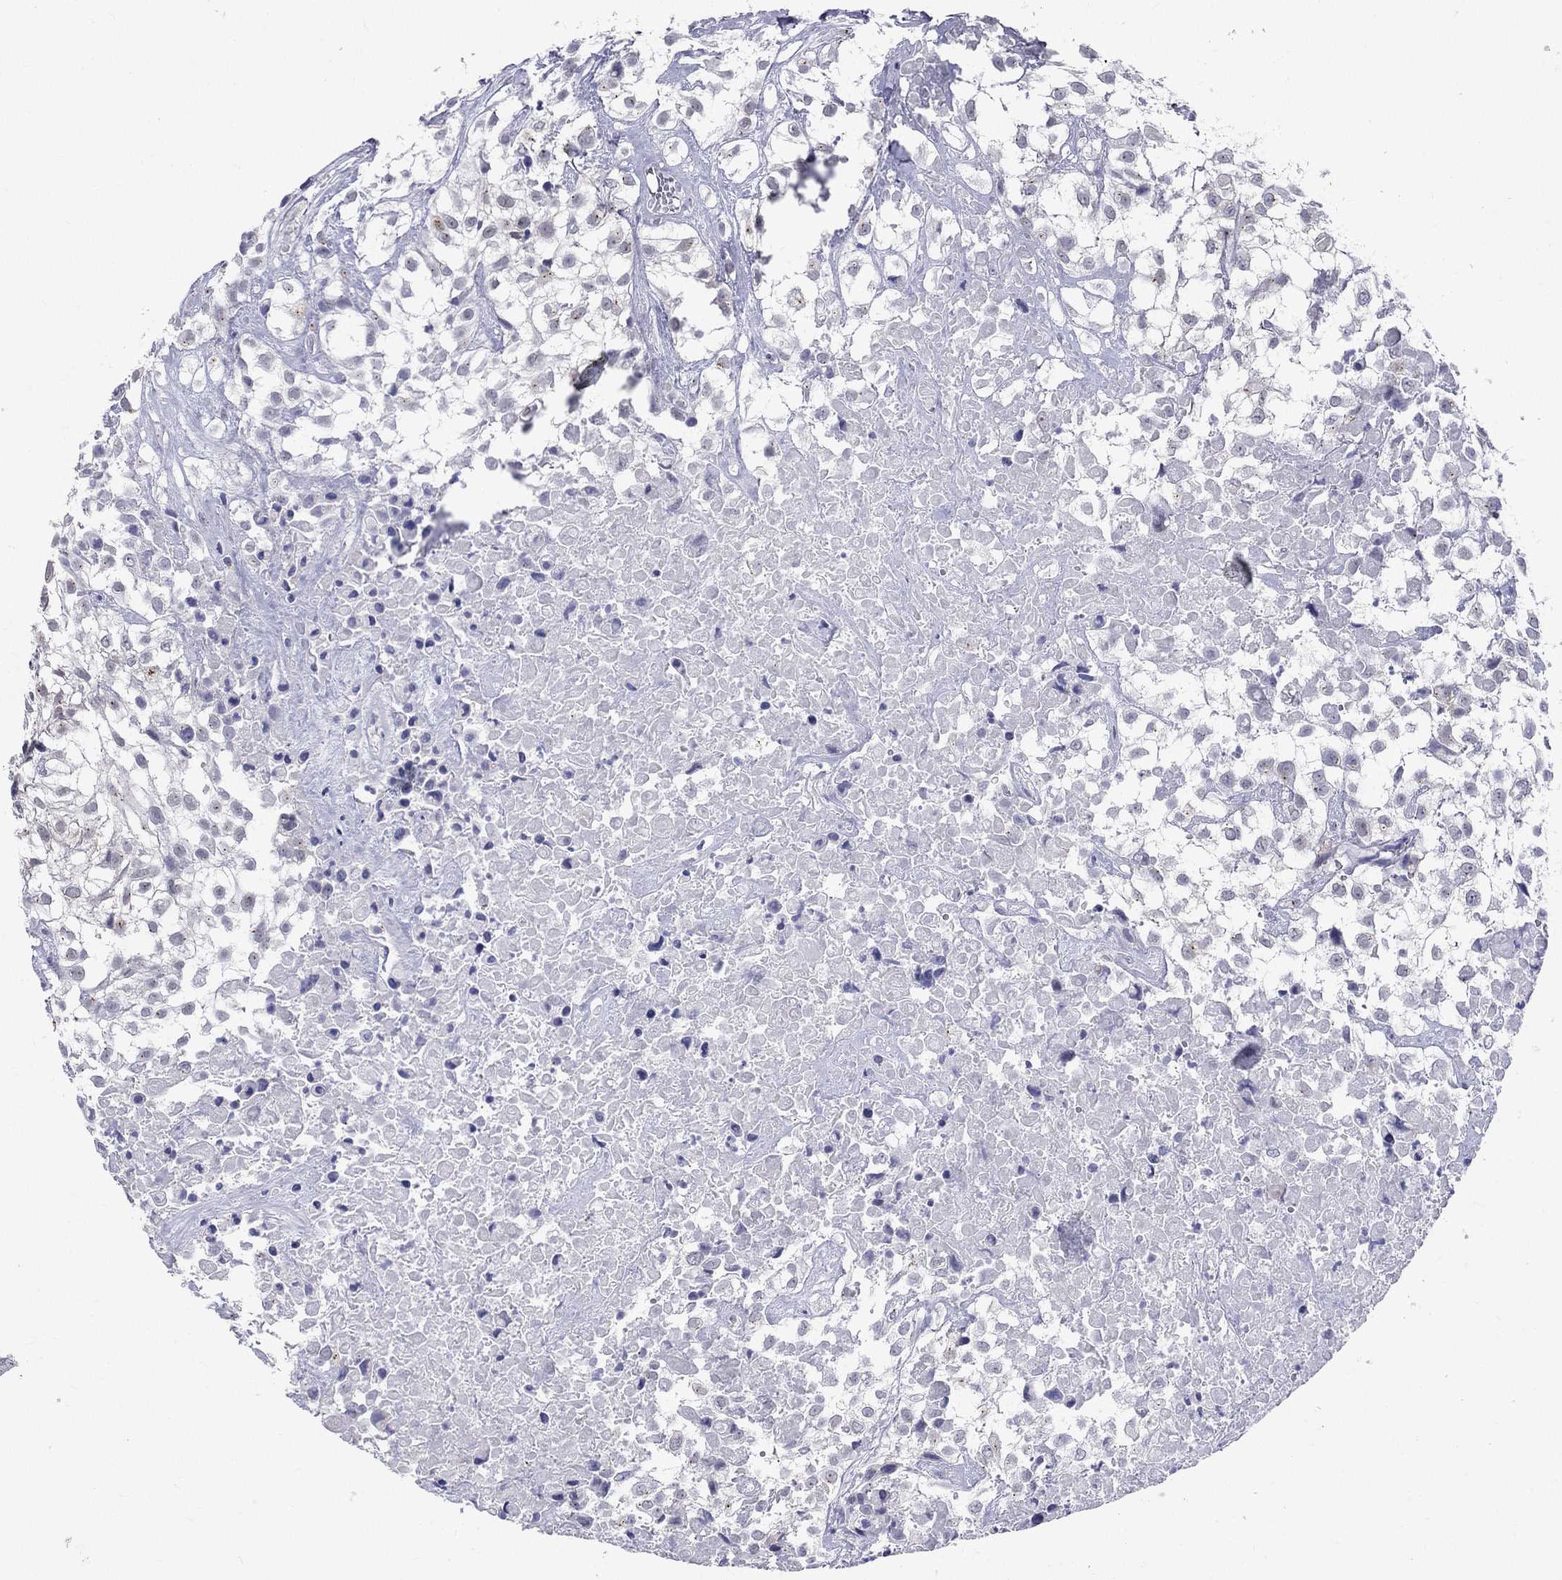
{"staining": {"intensity": "negative", "quantity": "none", "location": "none"}, "tissue": "urothelial cancer", "cell_type": "Tumor cells", "image_type": "cancer", "snomed": [{"axis": "morphology", "description": "Urothelial carcinoma, High grade"}, {"axis": "topography", "description": "Urinary bladder"}], "caption": "High power microscopy histopathology image of an immunohistochemistry micrograph of urothelial carcinoma (high-grade), revealing no significant staining in tumor cells. (DAB (3,3'-diaminobenzidine) immunohistochemistry visualized using brightfield microscopy, high magnification).", "gene": "CEP43", "patient": {"sex": "male", "age": 56}}